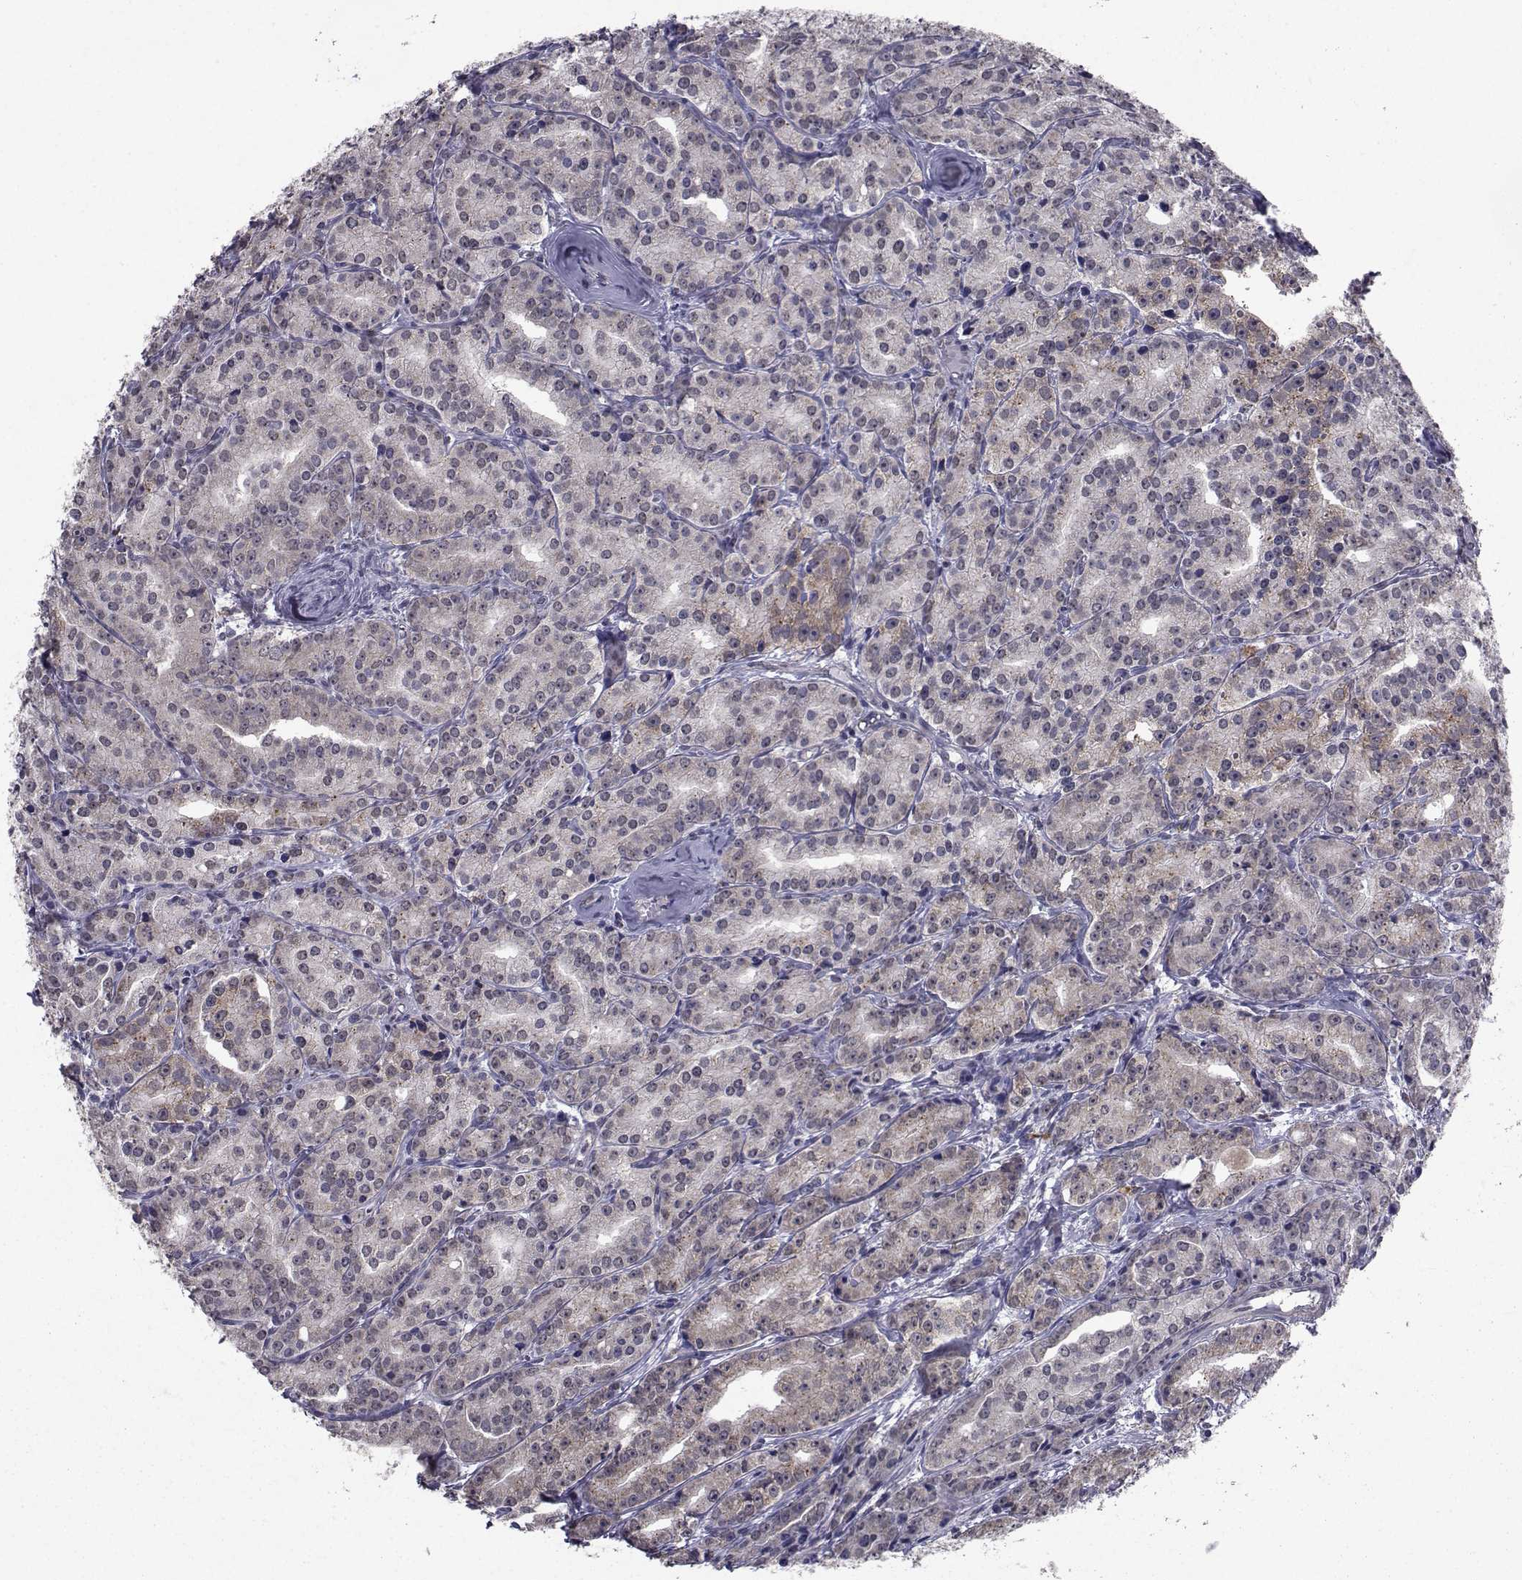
{"staining": {"intensity": "weak", "quantity": "25%-75%", "location": "cytoplasmic/membranous"}, "tissue": "prostate cancer", "cell_type": "Tumor cells", "image_type": "cancer", "snomed": [{"axis": "morphology", "description": "Adenocarcinoma, Medium grade"}, {"axis": "topography", "description": "Prostate"}], "caption": "A histopathology image of medium-grade adenocarcinoma (prostate) stained for a protein shows weak cytoplasmic/membranous brown staining in tumor cells.", "gene": "CYP2S1", "patient": {"sex": "male", "age": 74}}